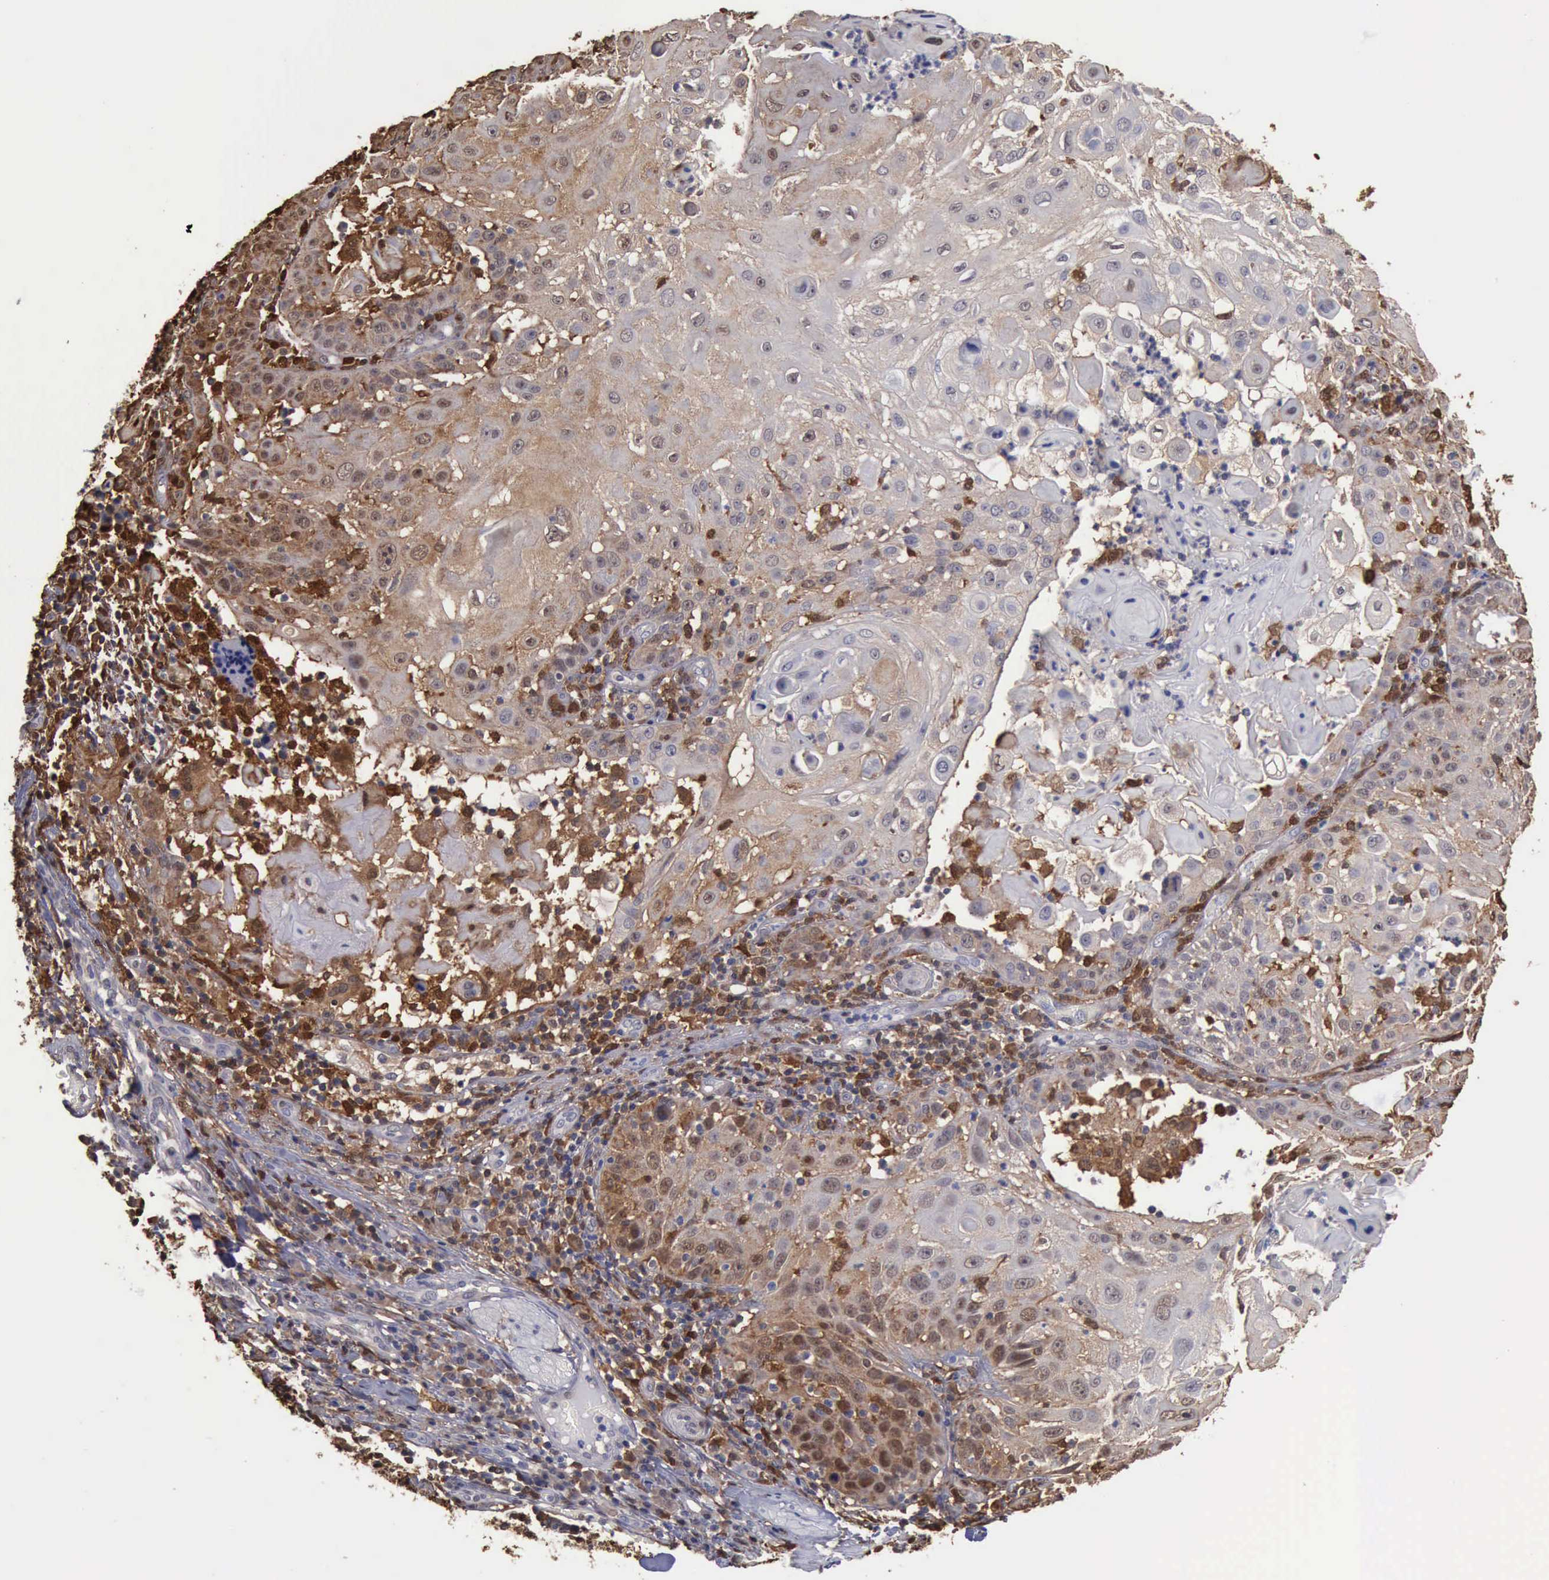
{"staining": {"intensity": "moderate", "quantity": "<25%", "location": "cytoplasmic/membranous,nuclear"}, "tissue": "skin cancer", "cell_type": "Tumor cells", "image_type": "cancer", "snomed": [{"axis": "morphology", "description": "Squamous cell carcinoma, NOS"}, {"axis": "topography", "description": "Skin"}], "caption": "IHC image of neoplastic tissue: skin cancer (squamous cell carcinoma) stained using immunohistochemistry reveals low levels of moderate protein expression localized specifically in the cytoplasmic/membranous and nuclear of tumor cells, appearing as a cytoplasmic/membranous and nuclear brown color.", "gene": "STAT1", "patient": {"sex": "female", "age": 89}}